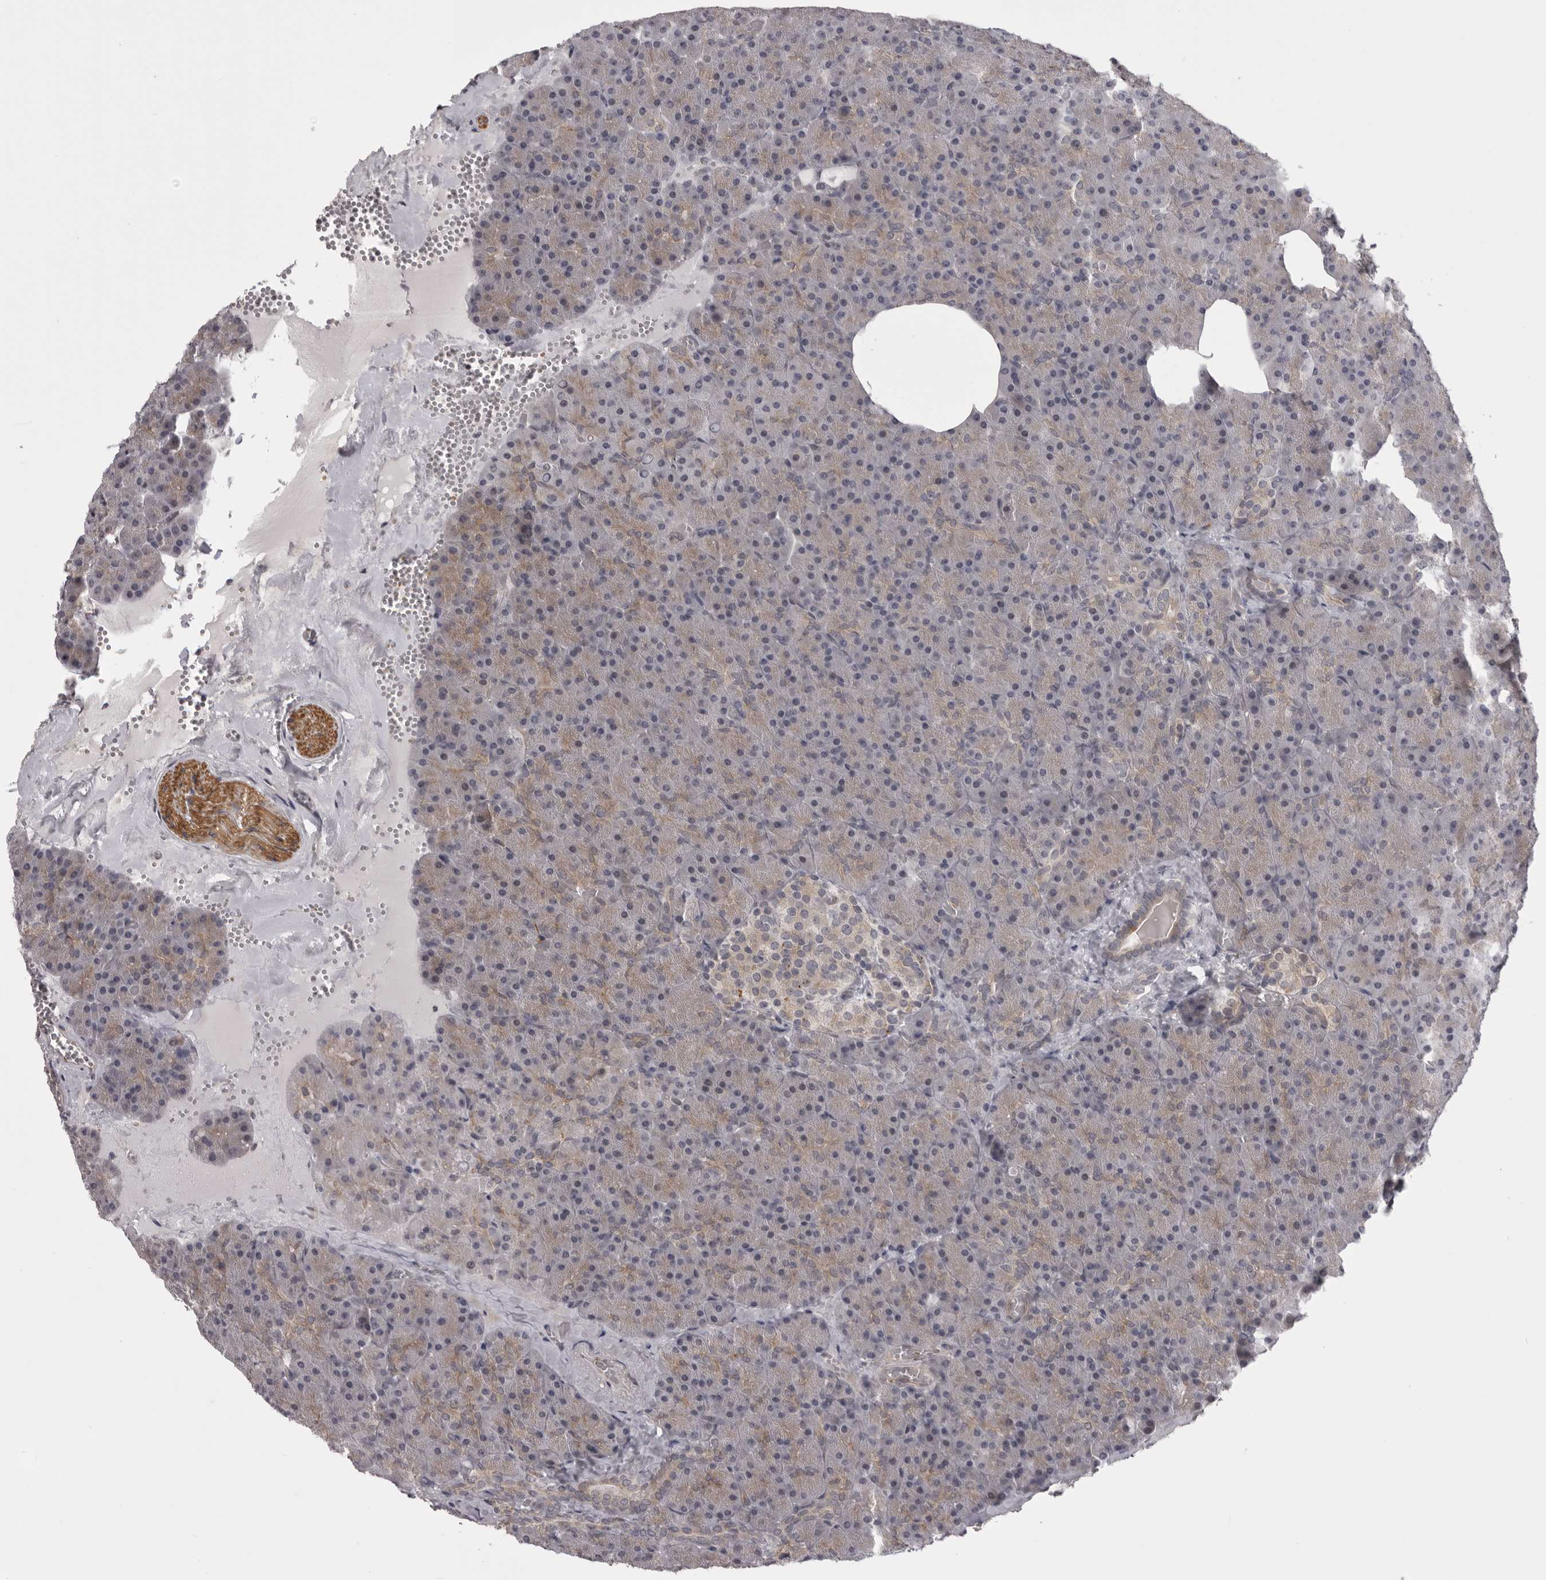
{"staining": {"intensity": "weak", "quantity": "25%-75%", "location": "cytoplasmic/membranous"}, "tissue": "pancreas", "cell_type": "Exocrine glandular cells", "image_type": "normal", "snomed": [{"axis": "morphology", "description": "Normal tissue, NOS"}, {"axis": "morphology", "description": "Carcinoid, malignant, NOS"}, {"axis": "topography", "description": "Pancreas"}], "caption": "A histopathology image of pancreas stained for a protein demonstrates weak cytoplasmic/membranous brown staining in exocrine glandular cells. (Stains: DAB (3,3'-diaminobenzidine) in brown, nuclei in blue, Microscopy: brightfield microscopy at high magnification).", "gene": "EPHA10", "patient": {"sex": "female", "age": 35}}